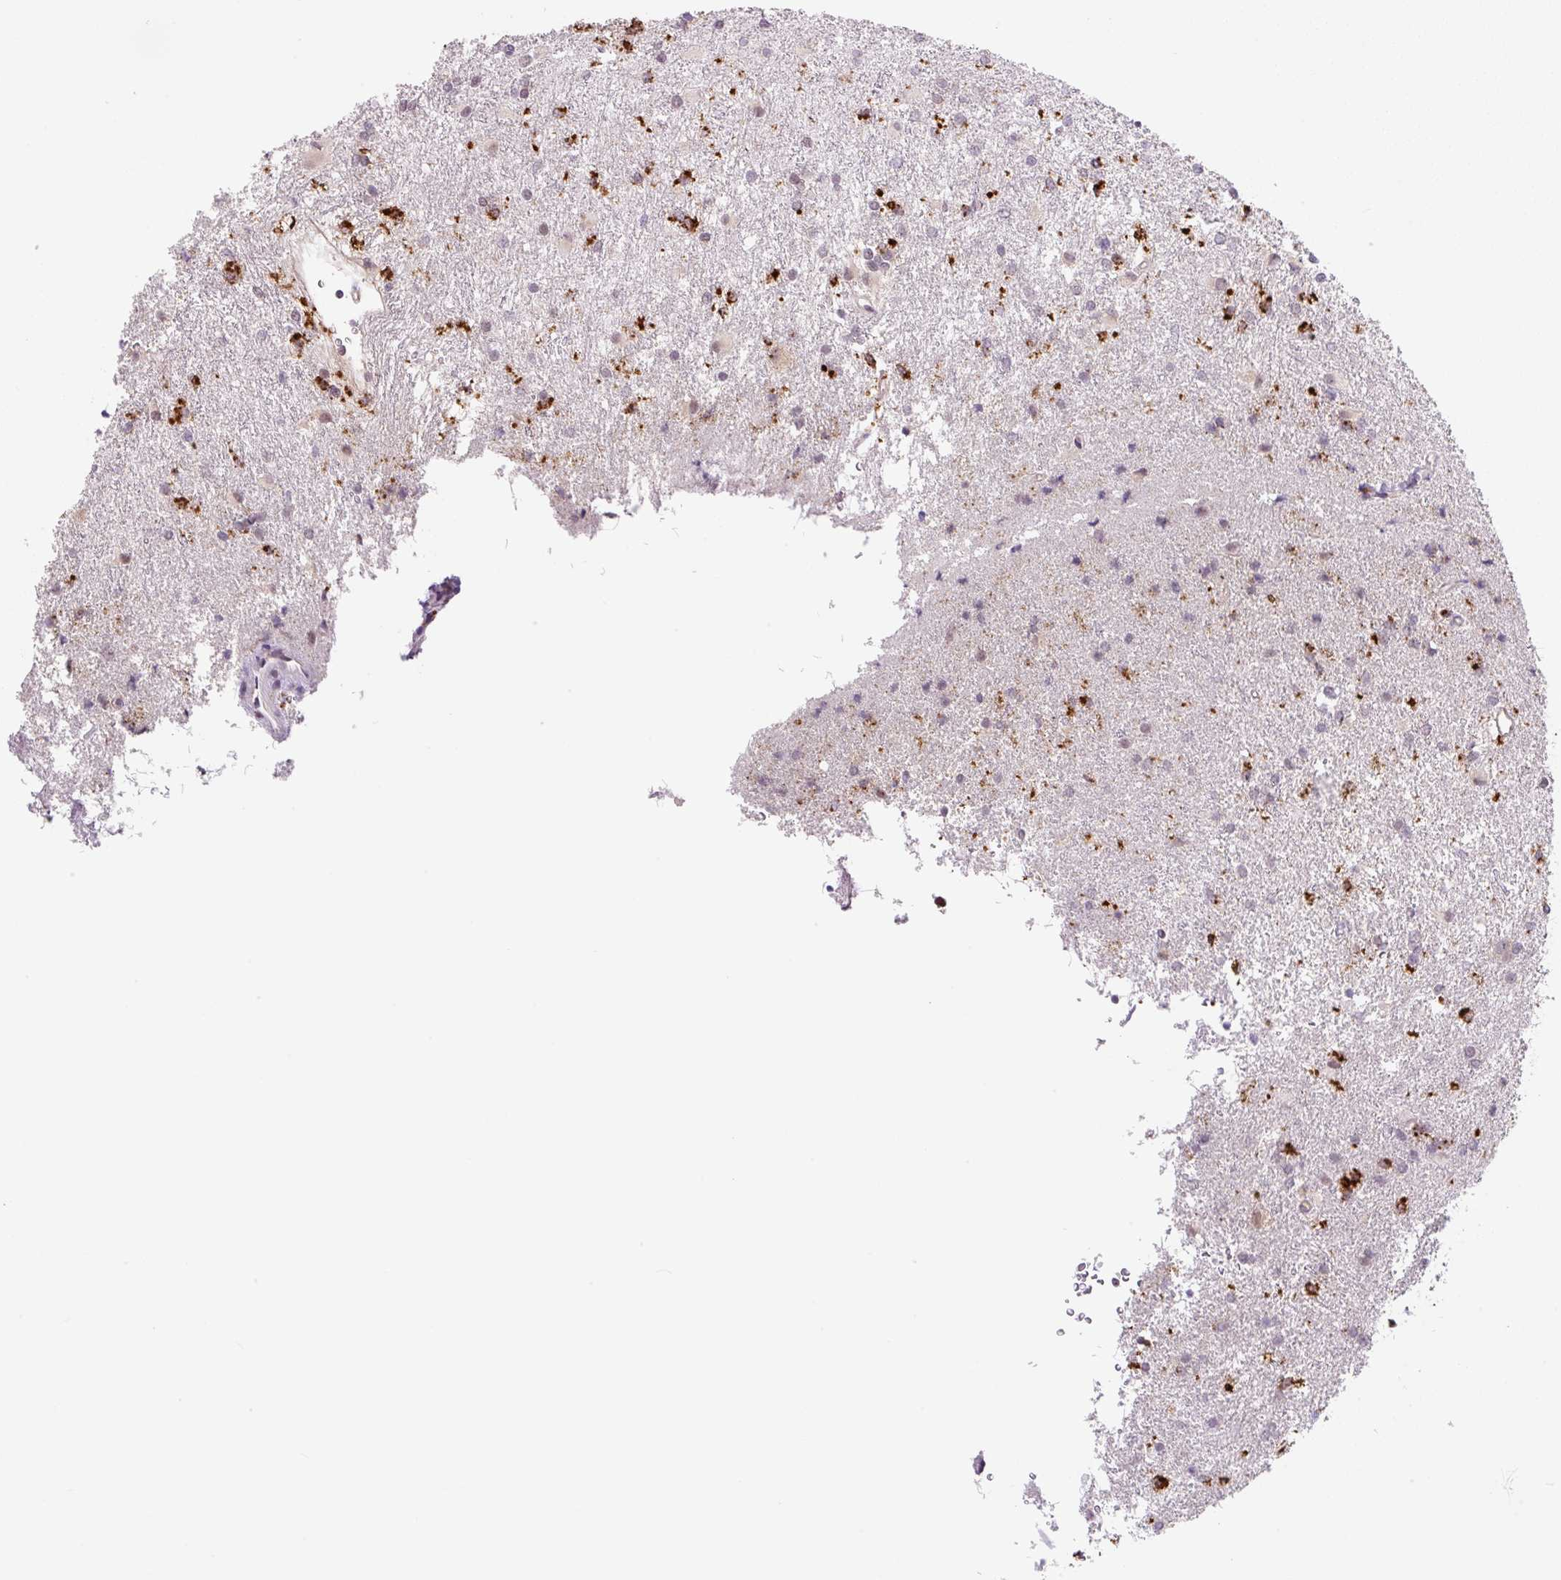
{"staining": {"intensity": "negative", "quantity": "none", "location": "none"}, "tissue": "glioma", "cell_type": "Tumor cells", "image_type": "cancer", "snomed": [{"axis": "morphology", "description": "Glioma, malignant, High grade"}, {"axis": "topography", "description": "Brain"}], "caption": "This is an immunohistochemistry (IHC) histopathology image of malignant glioma (high-grade). There is no positivity in tumor cells.", "gene": "CEBPZOS", "patient": {"sex": "female", "age": 50}}